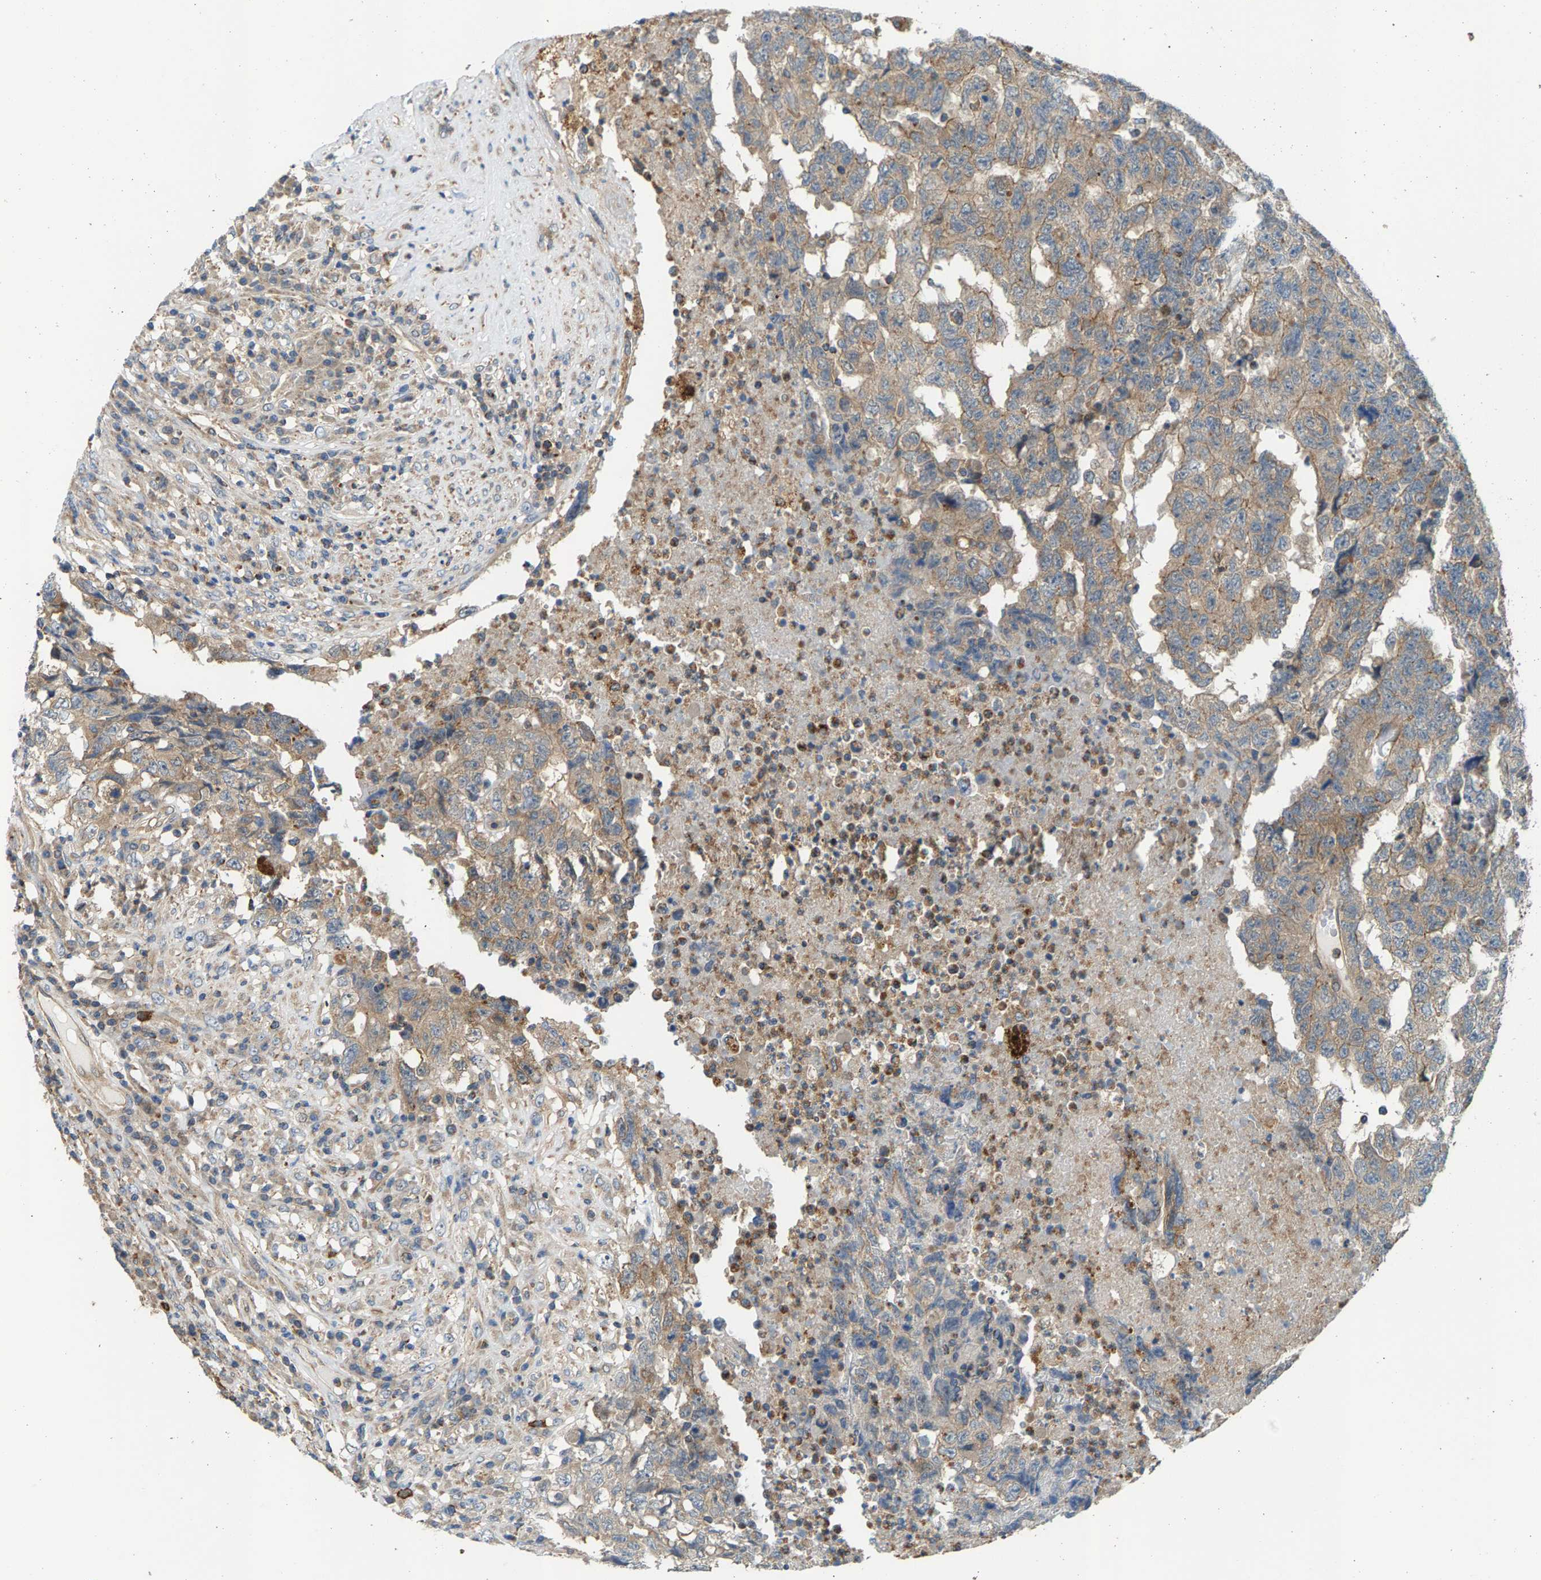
{"staining": {"intensity": "weak", "quantity": "25%-75%", "location": "cytoplasmic/membranous"}, "tissue": "testis cancer", "cell_type": "Tumor cells", "image_type": "cancer", "snomed": [{"axis": "morphology", "description": "Necrosis, NOS"}, {"axis": "morphology", "description": "Carcinoma, Embryonal, NOS"}, {"axis": "topography", "description": "Testis"}], "caption": "High-power microscopy captured an IHC photomicrograph of testis cancer (embryonal carcinoma), revealing weak cytoplasmic/membranous expression in approximately 25%-75% of tumor cells. The staining was performed using DAB (3,3'-diaminobenzidine) to visualize the protein expression in brown, while the nuclei were stained in blue with hematoxylin (Magnification: 20x).", "gene": "PDCL", "patient": {"sex": "male", "age": 19}}